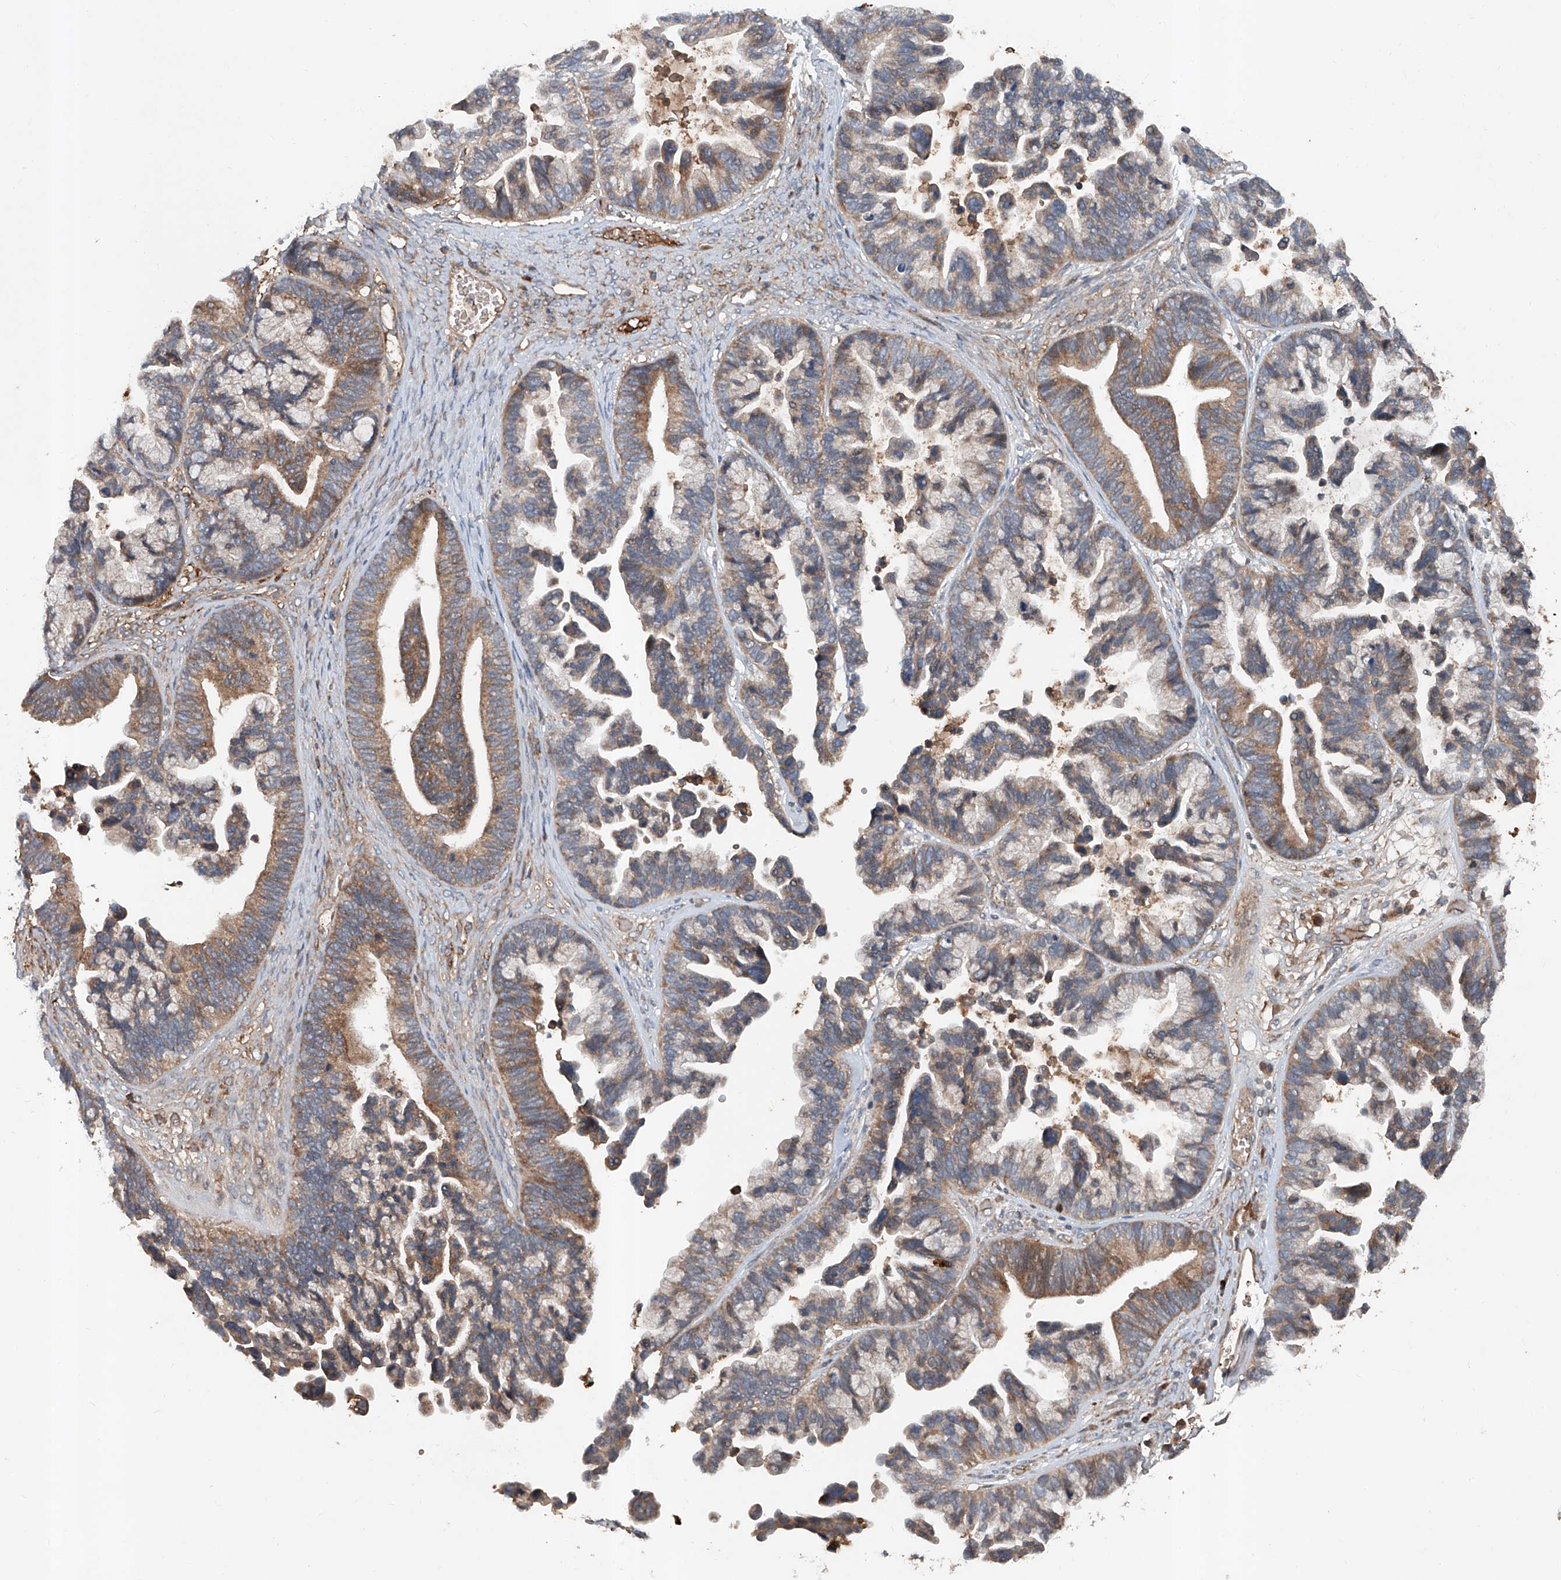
{"staining": {"intensity": "moderate", "quantity": ">75%", "location": "cytoplasmic/membranous"}, "tissue": "ovarian cancer", "cell_type": "Tumor cells", "image_type": "cancer", "snomed": [{"axis": "morphology", "description": "Cystadenocarcinoma, serous, NOS"}, {"axis": "topography", "description": "Ovary"}], "caption": "DAB (3,3'-diaminobenzidine) immunohistochemical staining of ovarian cancer (serous cystadenocarcinoma) shows moderate cytoplasmic/membranous protein positivity in approximately >75% of tumor cells.", "gene": "ADAM23", "patient": {"sex": "female", "age": 56}}